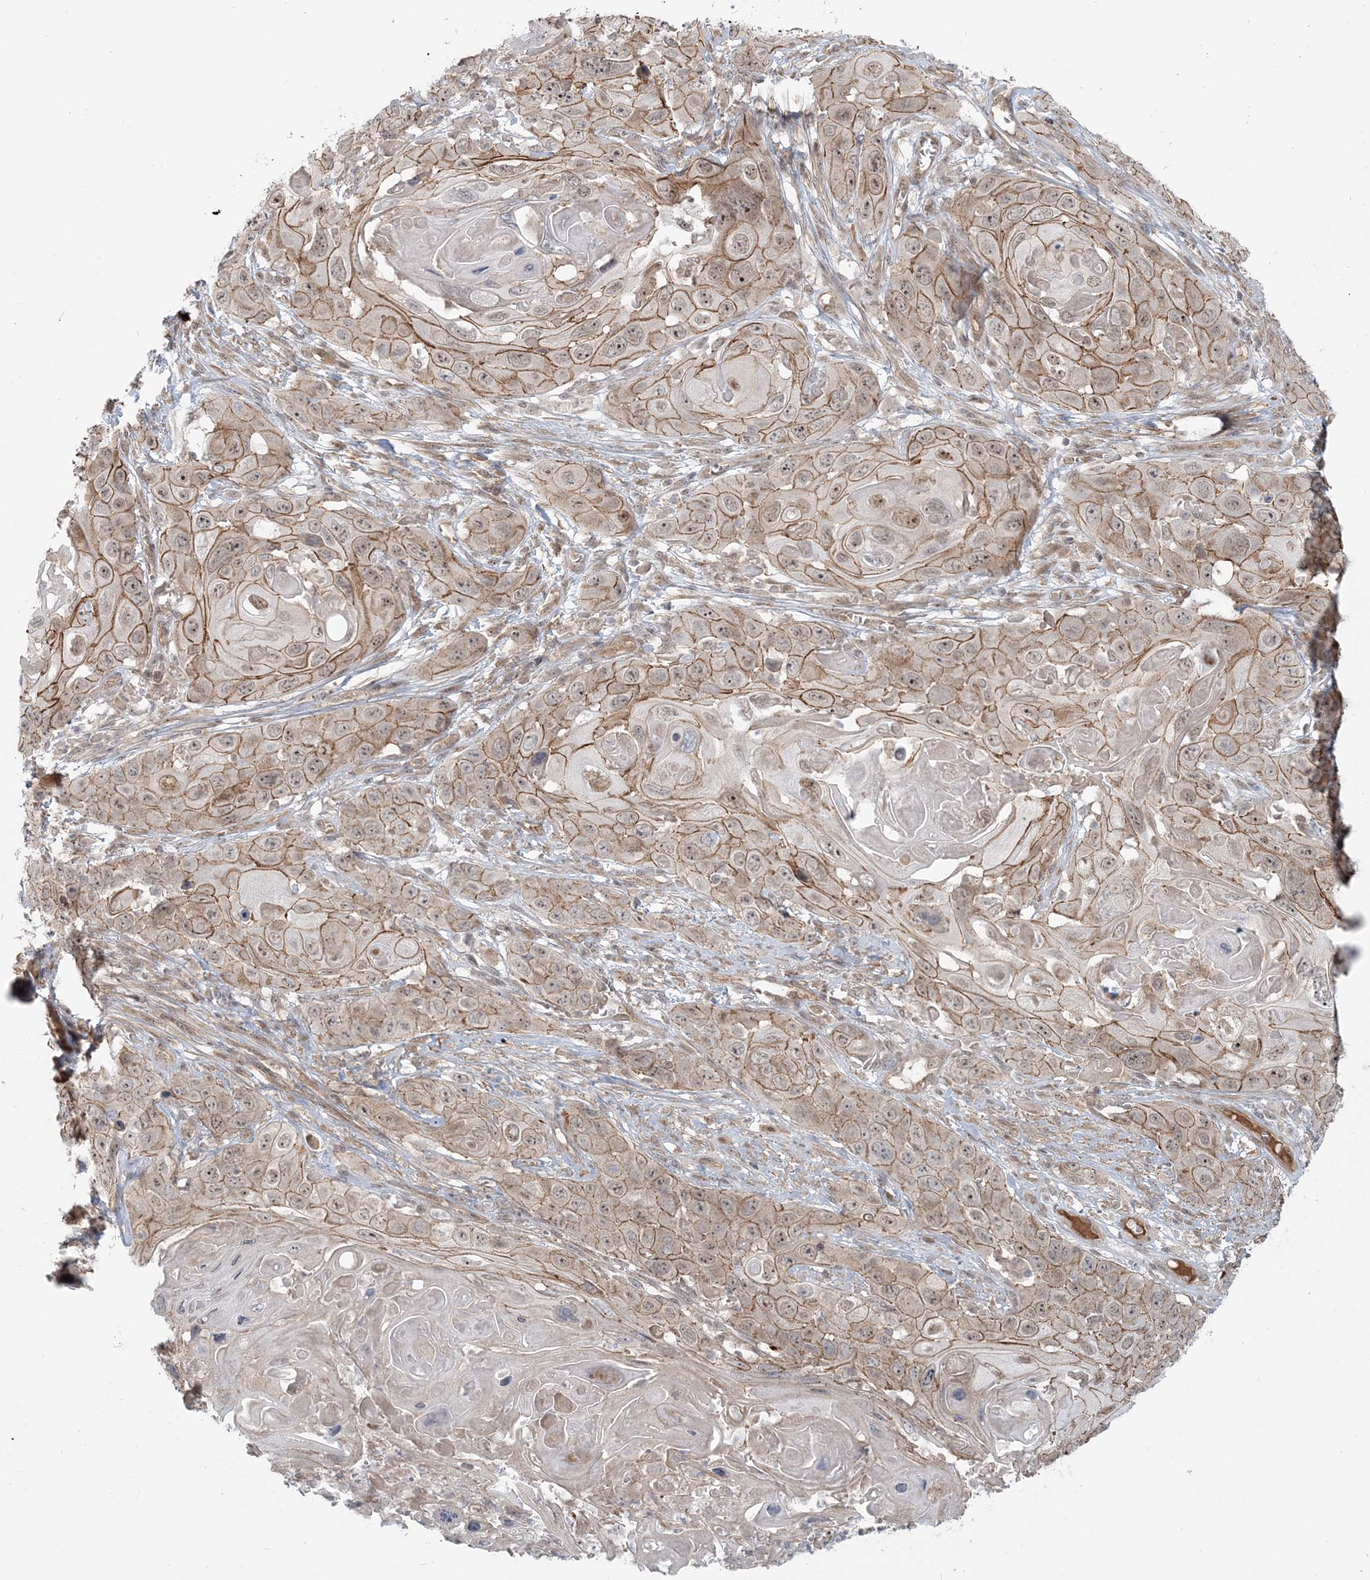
{"staining": {"intensity": "moderate", "quantity": ">75%", "location": "cytoplasmic/membranous,nuclear"}, "tissue": "skin cancer", "cell_type": "Tumor cells", "image_type": "cancer", "snomed": [{"axis": "morphology", "description": "Squamous cell carcinoma, NOS"}, {"axis": "topography", "description": "Skin"}], "caption": "The image reveals staining of skin squamous cell carcinoma, revealing moderate cytoplasmic/membranous and nuclear protein staining (brown color) within tumor cells.", "gene": "SH3PXD2A", "patient": {"sex": "male", "age": 55}}